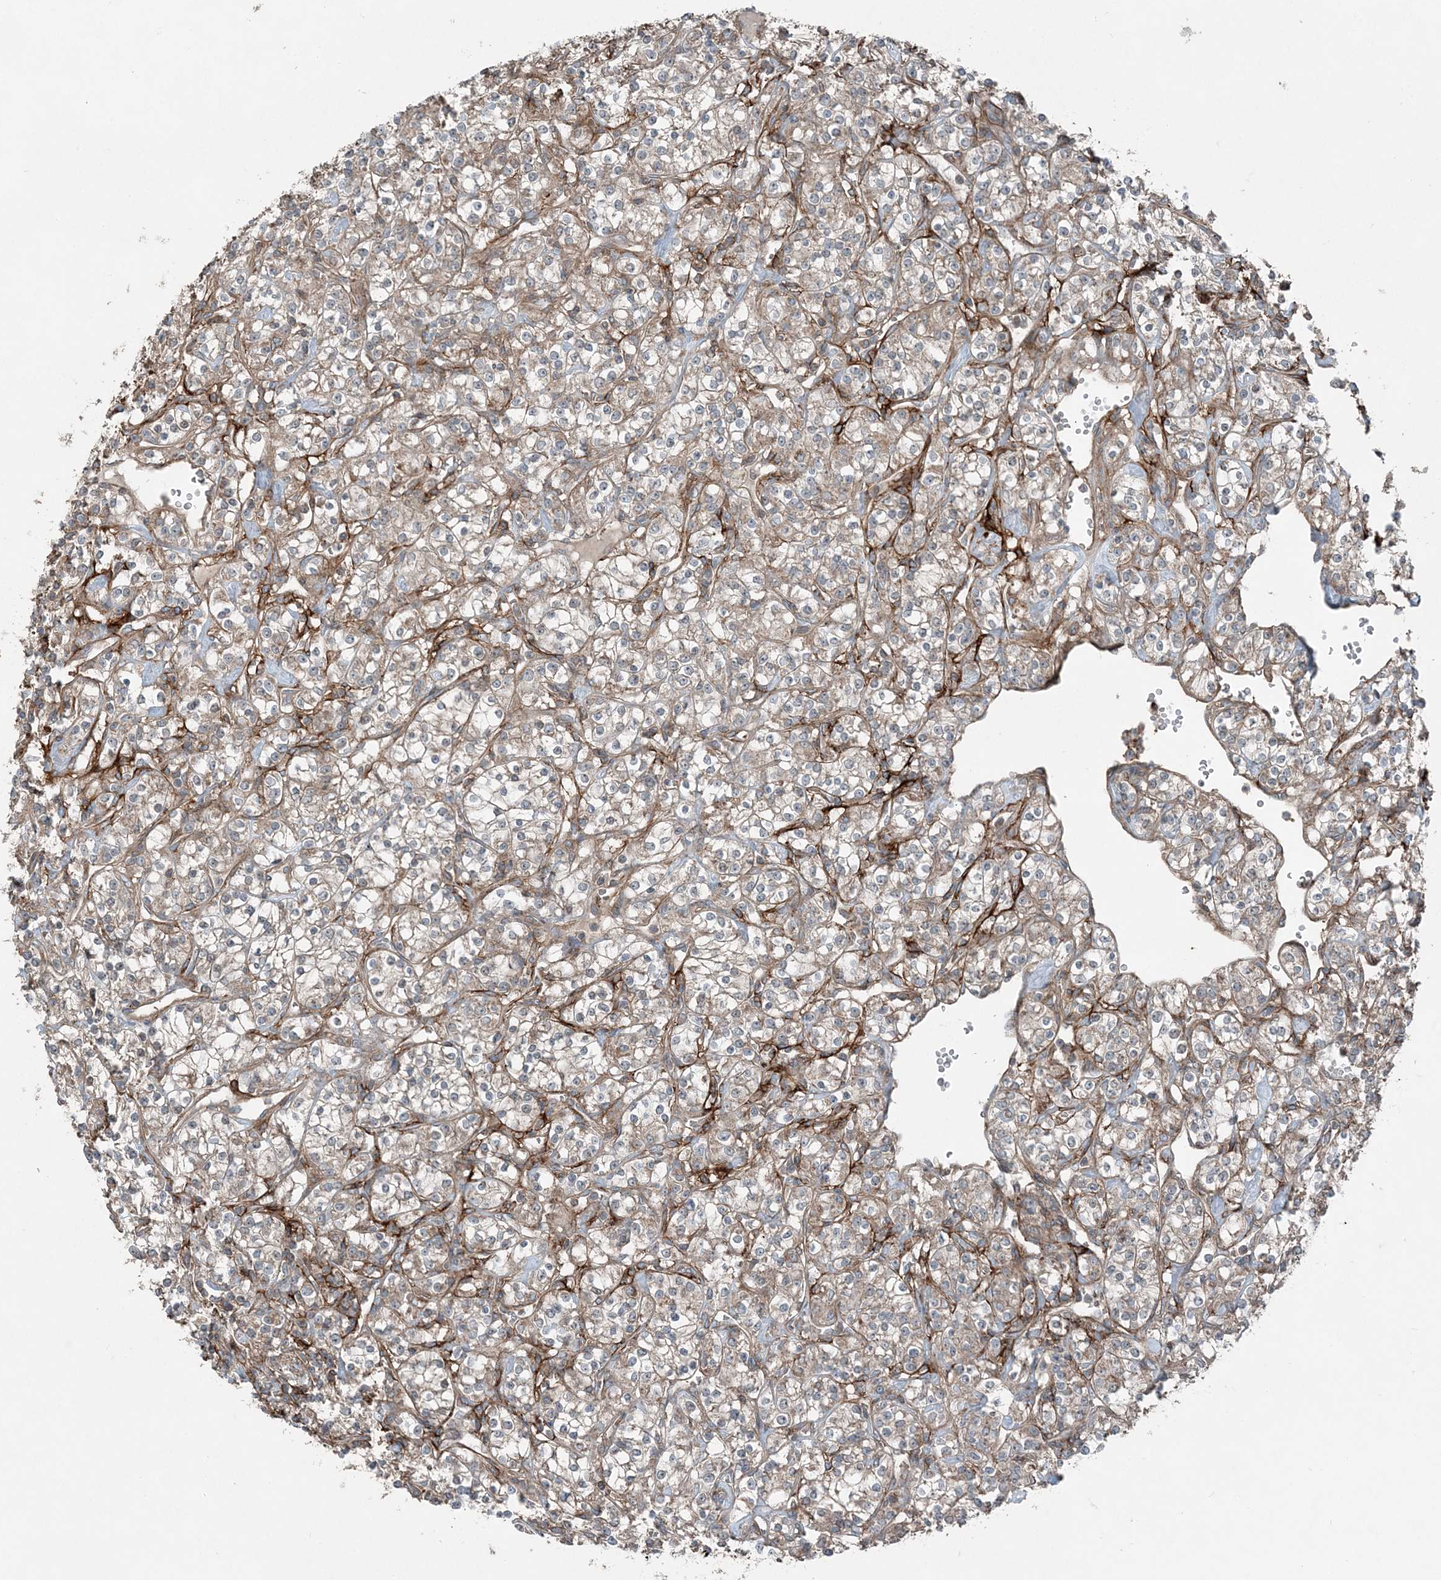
{"staining": {"intensity": "weak", "quantity": ">75%", "location": "cytoplasmic/membranous"}, "tissue": "renal cancer", "cell_type": "Tumor cells", "image_type": "cancer", "snomed": [{"axis": "morphology", "description": "Adenocarcinoma, NOS"}, {"axis": "topography", "description": "Kidney"}], "caption": "Tumor cells exhibit low levels of weak cytoplasmic/membranous expression in approximately >75% of cells in renal cancer (adenocarcinoma).", "gene": "KY", "patient": {"sex": "male", "age": 77}}